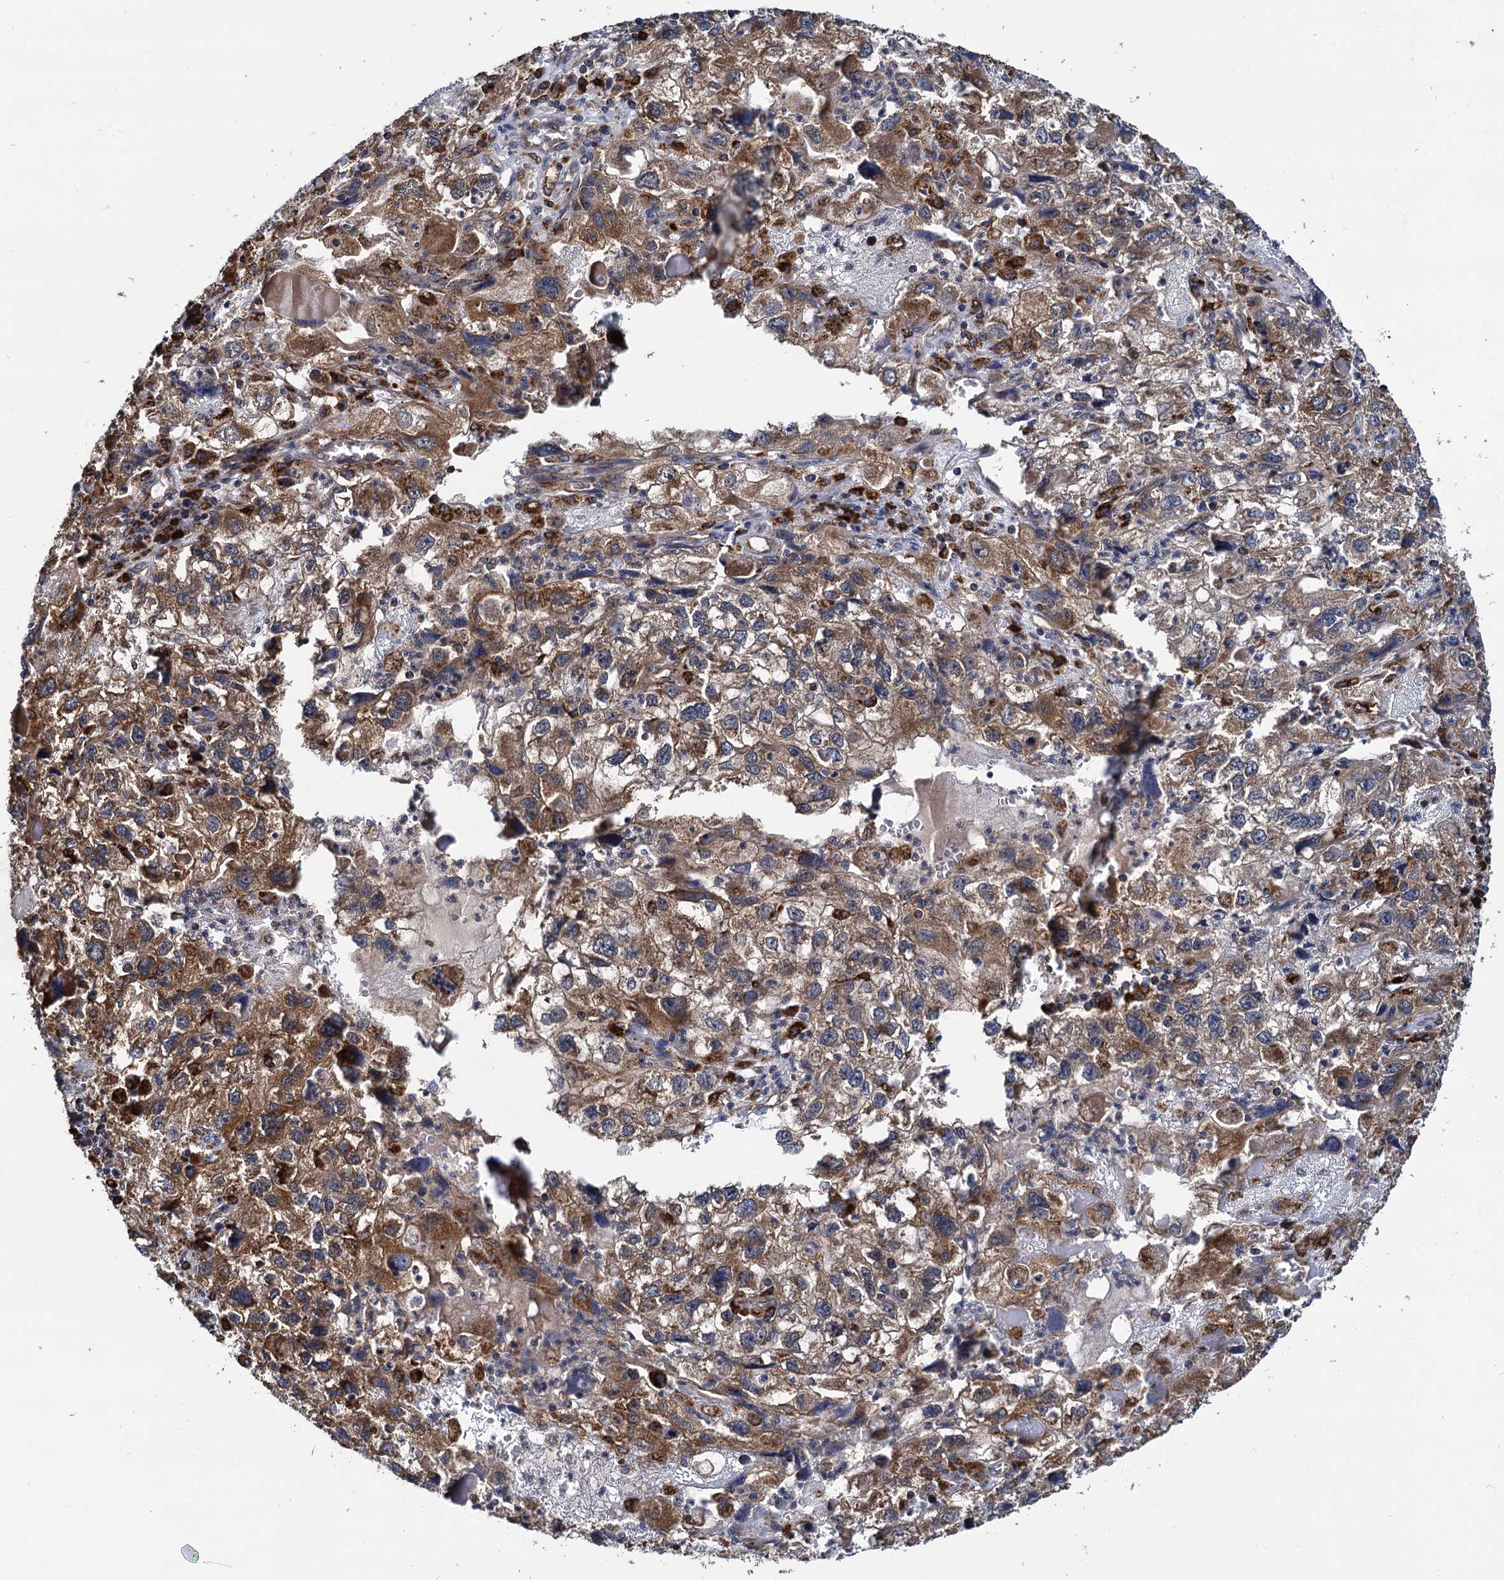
{"staining": {"intensity": "moderate", "quantity": ">75%", "location": "cytoplasmic/membranous"}, "tissue": "endometrial cancer", "cell_type": "Tumor cells", "image_type": "cancer", "snomed": [{"axis": "morphology", "description": "Adenocarcinoma, NOS"}, {"axis": "topography", "description": "Endometrium"}], "caption": "Endometrial adenocarcinoma stained for a protein shows moderate cytoplasmic/membranous positivity in tumor cells.", "gene": "UFM1", "patient": {"sex": "female", "age": 49}}